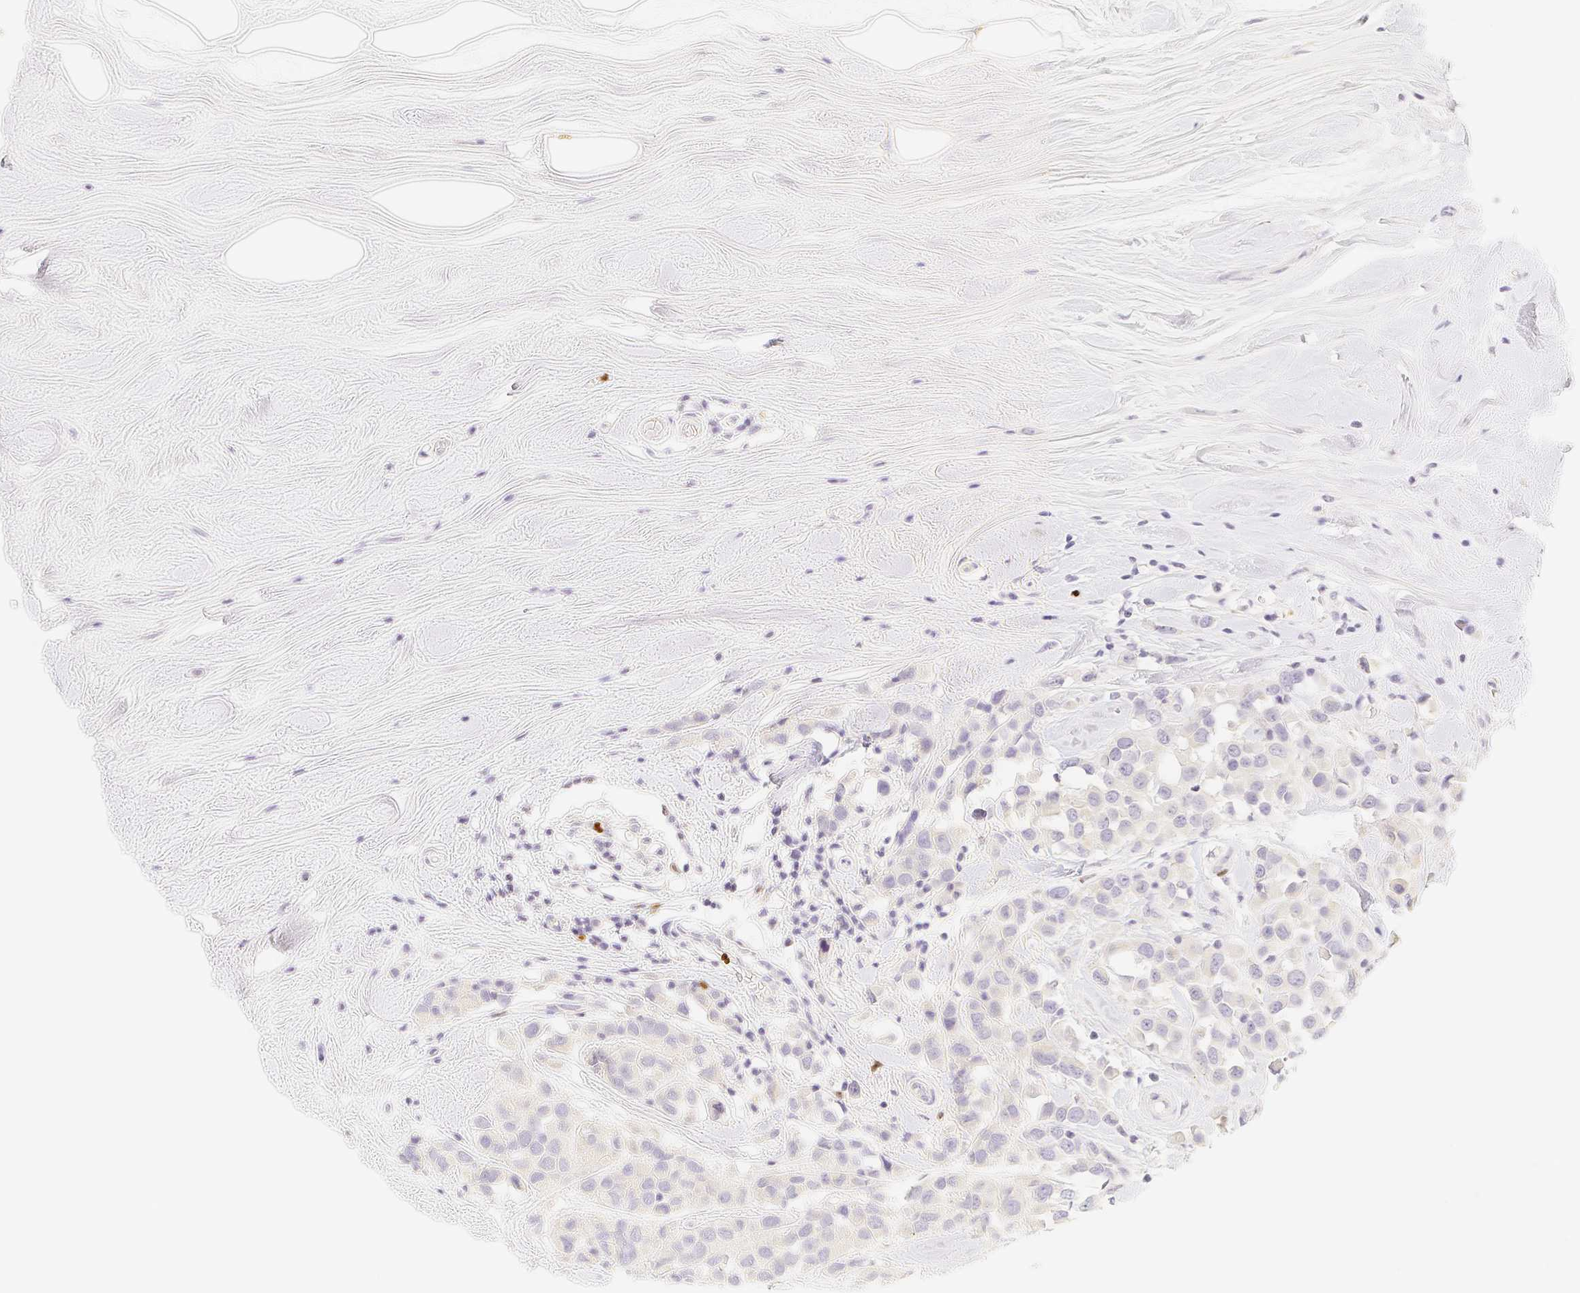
{"staining": {"intensity": "negative", "quantity": "none", "location": "none"}, "tissue": "breast cancer", "cell_type": "Tumor cells", "image_type": "cancer", "snomed": [{"axis": "morphology", "description": "Duct carcinoma"}, {"axis": "topography", "description": "Breast"}], "caption": "This is an immunohistochemistry image of human breast cancer (infiltrating ductal carcinoma). There is no positivity in tumor cells.", "gene": "PADI4", "patient": {"sex": "female", "age": 61}}